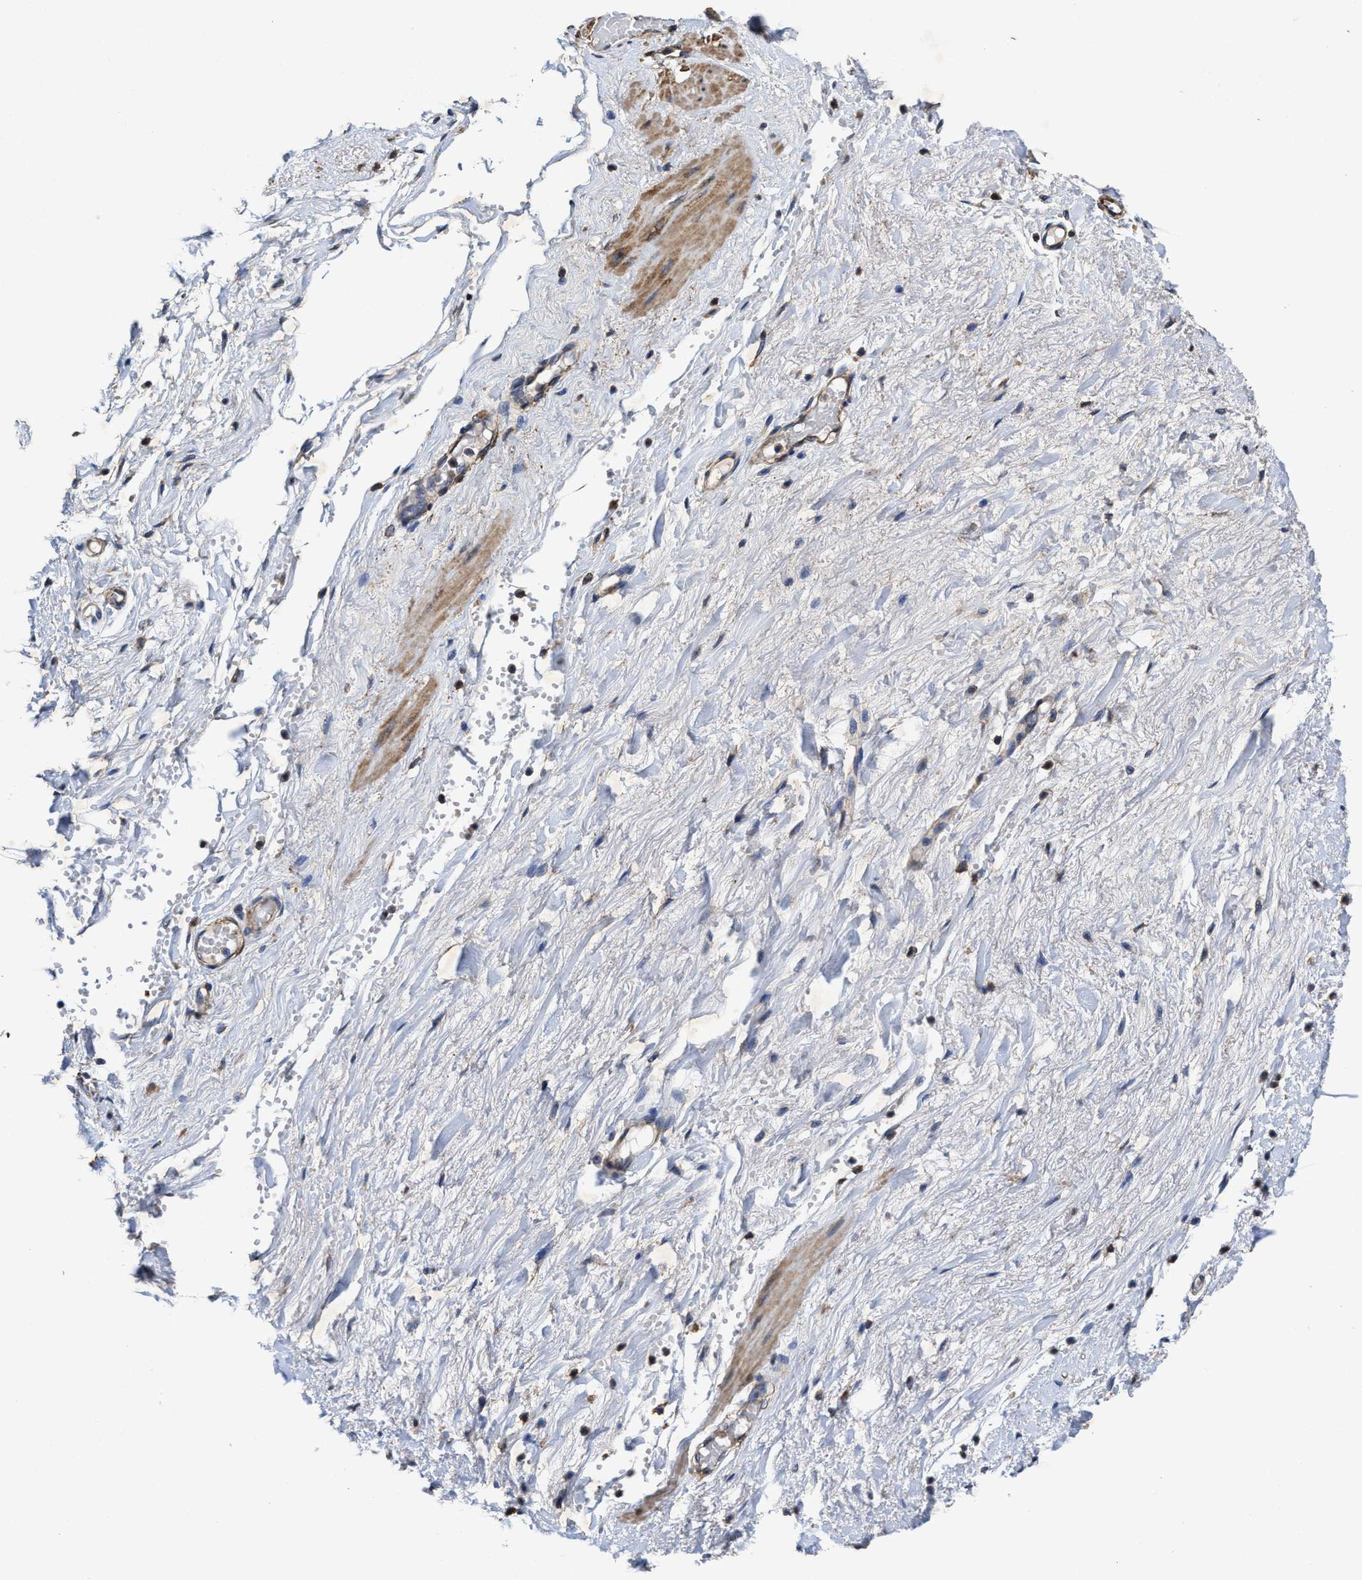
{"staining": {"intensity": "weak", "quantity": ">75%", "location": "cytoplasmic/membranous"}, "tissue": "adipose tissue", "cell_type": "Adipocytes", "image_type": "normal", "snomed": [{"axis": "morphology", "description": "Normal tissue, NOS"}, {"axis": "topography", "description": "Soft tissue"}], "caption": "Weak cytoplasmic/membranous positivity for a protein is present in approximately >75% of adipocytes of unremarkable adipose tissue using IHC.", "gene": "SFXN4", "patient": {"sex": "male", "age": 72}}